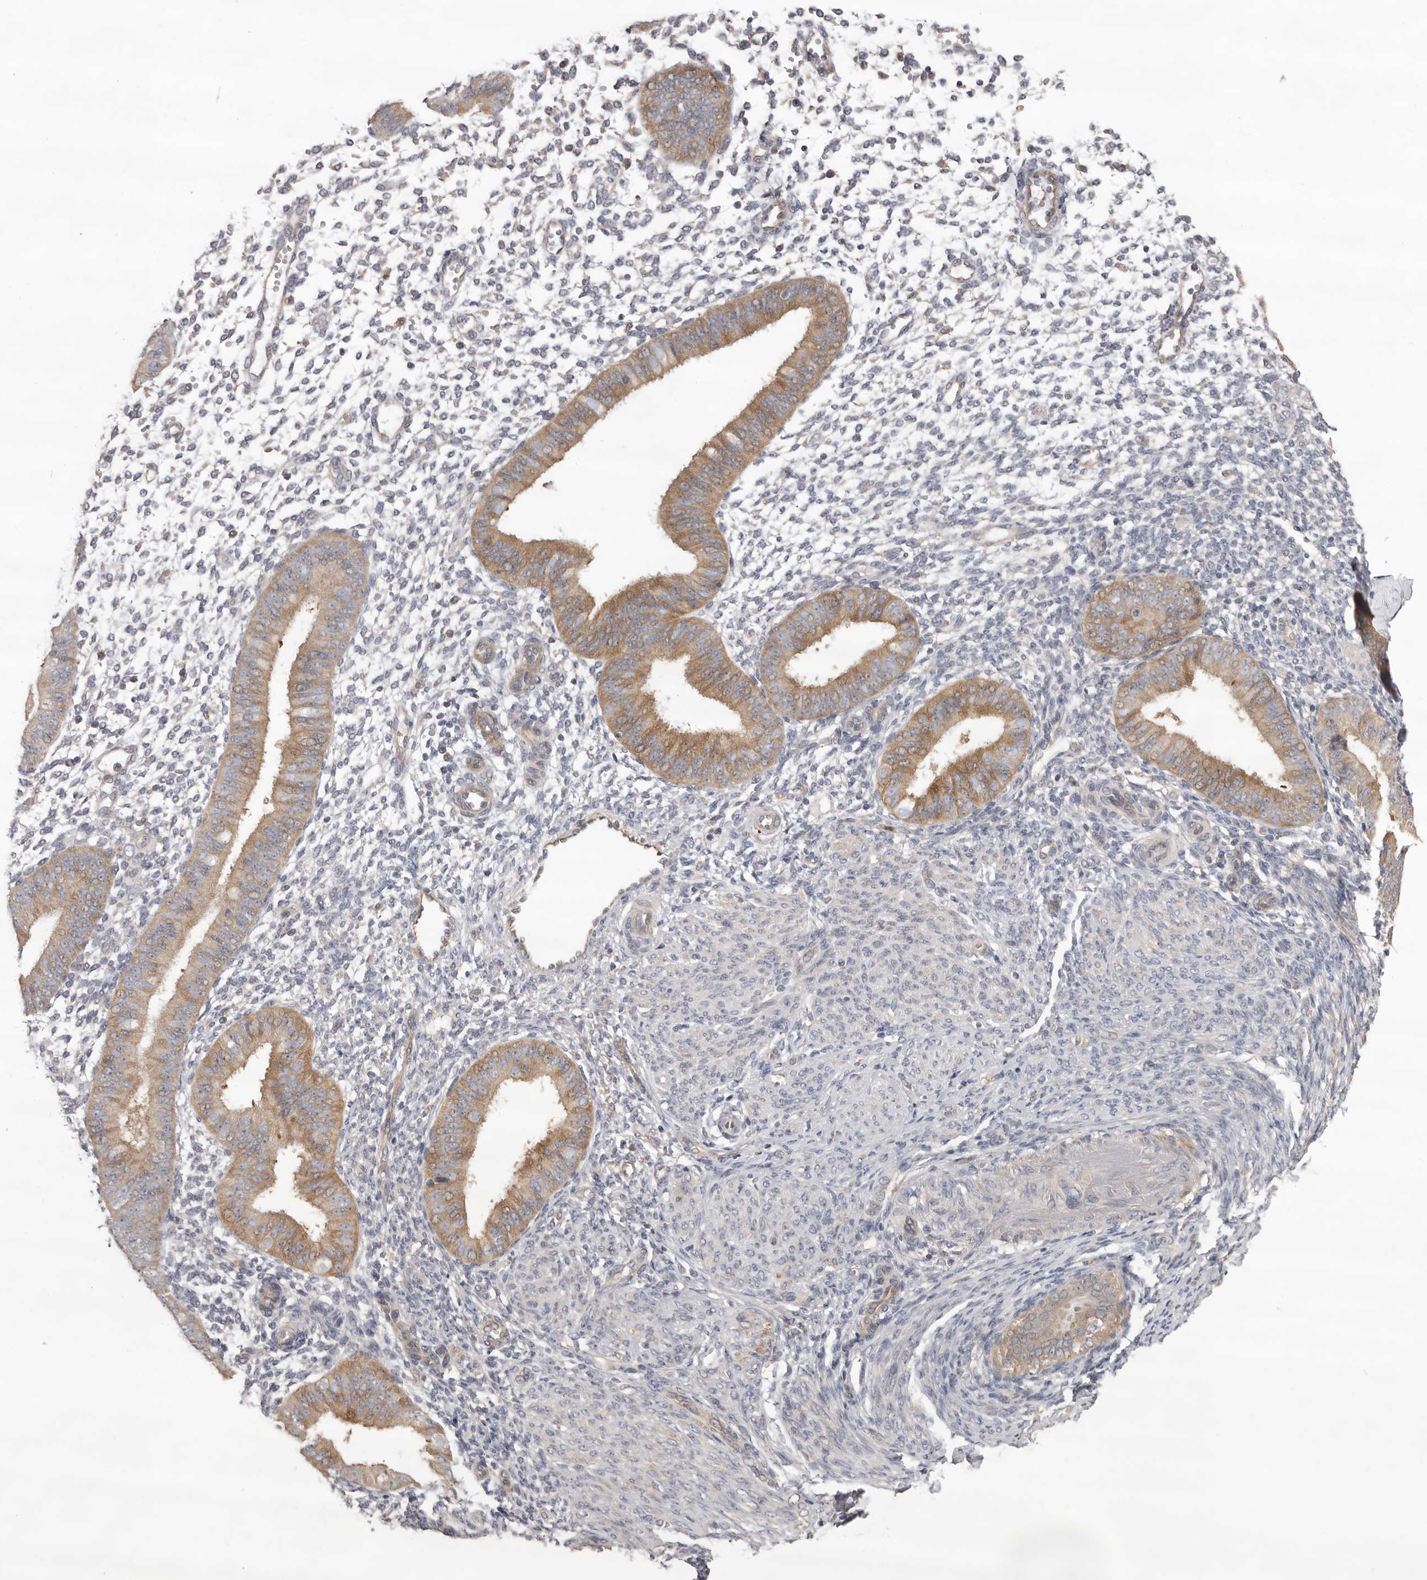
{"staining": {"intensity": "negative", "quantity": "none", "location": "none"}, "tissue": "endometrium", "cell_type": "Cells in endometrial stroma", "image_type": "normal", "snomed": [{"axis": "morphology", "description": "Normal tissue, NOS"}, {"axis": "topography", "description": "Uterus"}, {"axis": "topography", "description": "Endometrium"}], "caption": "DAB immunohistochemical staining of normal human endometrium demonstrates no significant staining in cells in endometrial stroma. (Brightfield microscopy of DAB (3,3'-diaminobenzidine) IHC at high magnification).", "gene": "HINT3", "patient": {"sex": "female", "age": 48}}